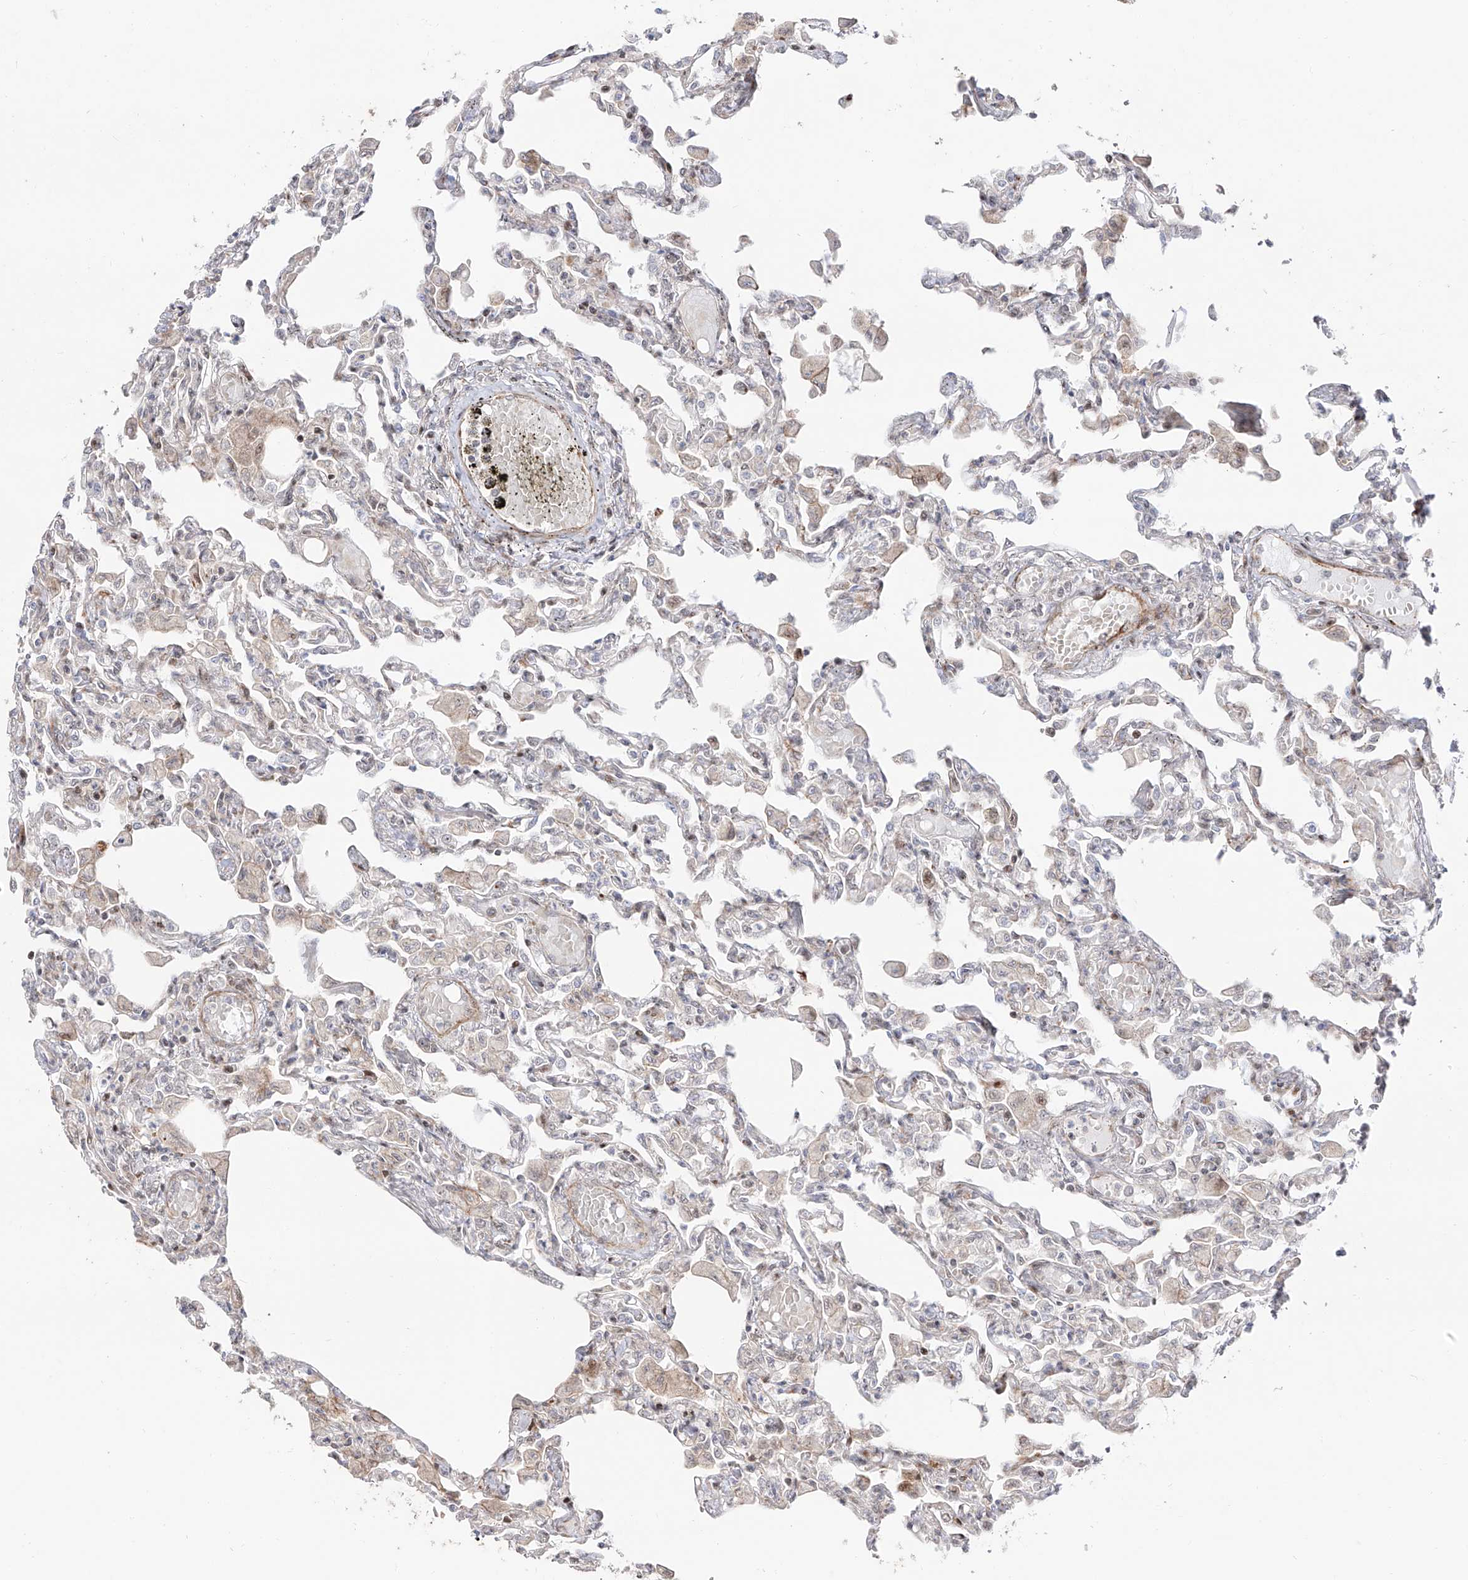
{"staining": {"intensity": "moderate", "quantity": "<25%", "location": "cytoplasmic/membranous"}, "tissue": "lung", "cell_type": "Alveolar cells", "image_type": "normal", "snomed": [{"axis": "morphology", "description": "Normal tissue, NOS"}, {"axis": "topography", "description": "Bronchus"}, {"axis": "topography", "description": "Lung"}], "caption": "Lung stained with immunohistochemistry reveals moderate cytoplasmic/membranous positivity in approximately <25% of alveolar cells.", "gene": "ZNF180", "patient": {"sex": "female", "age": 49}}